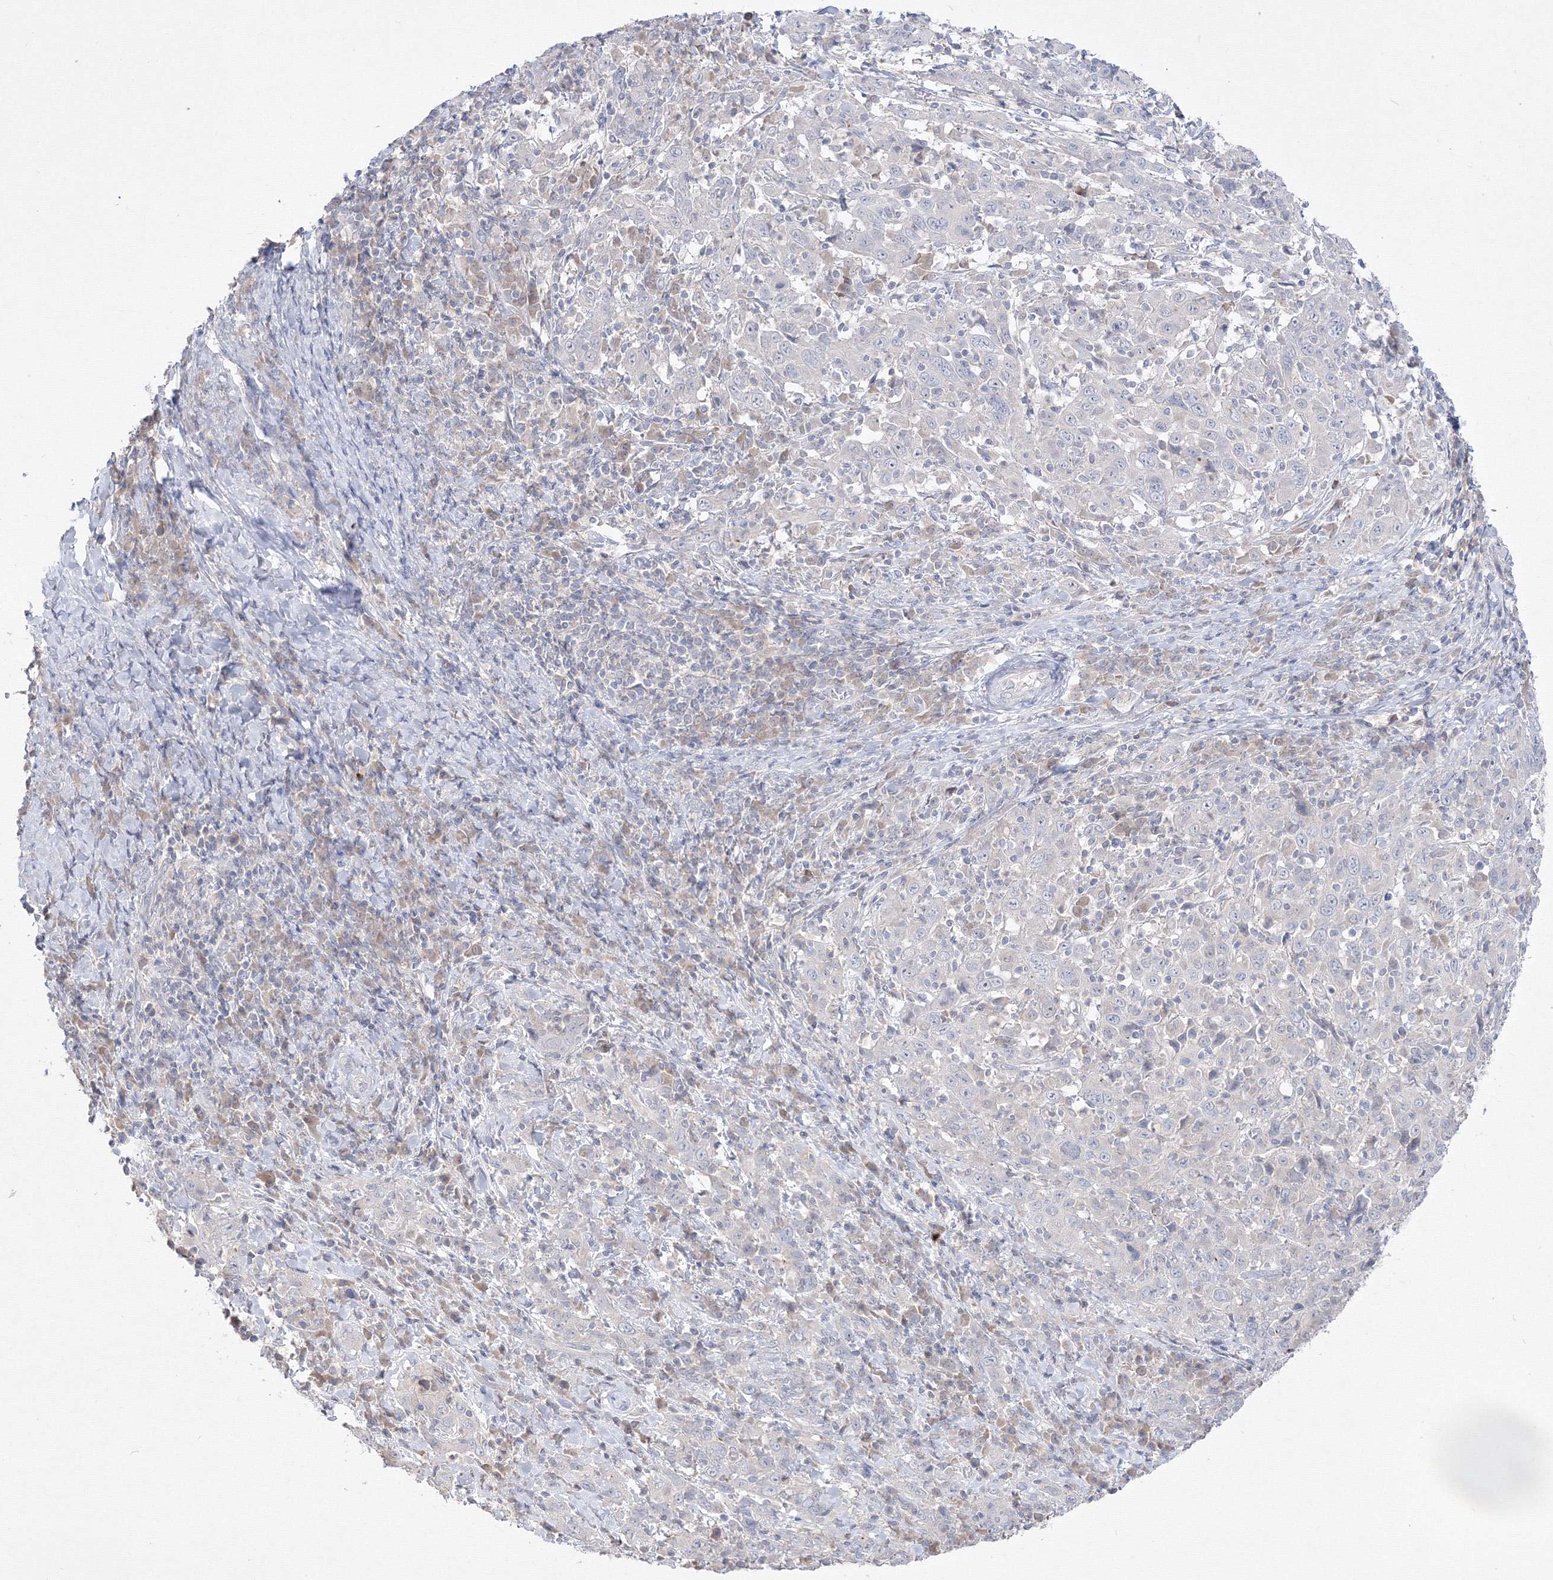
{"staining": {"intensity": "negative", "quantity": "none", "location": "none"}, "tissue": "cervical cancer", "cell_type": "Tumor cells", "image_type": "cancer", "snomed": [{"axis": "morphology", "description": "Squamous cell carcinoma, NOS"}, {"axis": "topography", "description": "Cervix"}], "caption": "The image demonstrates no staining of tumor cells in cervical cancer.", "gene": "FBXL8", "patient": {"sex": "female", "age": 46}}